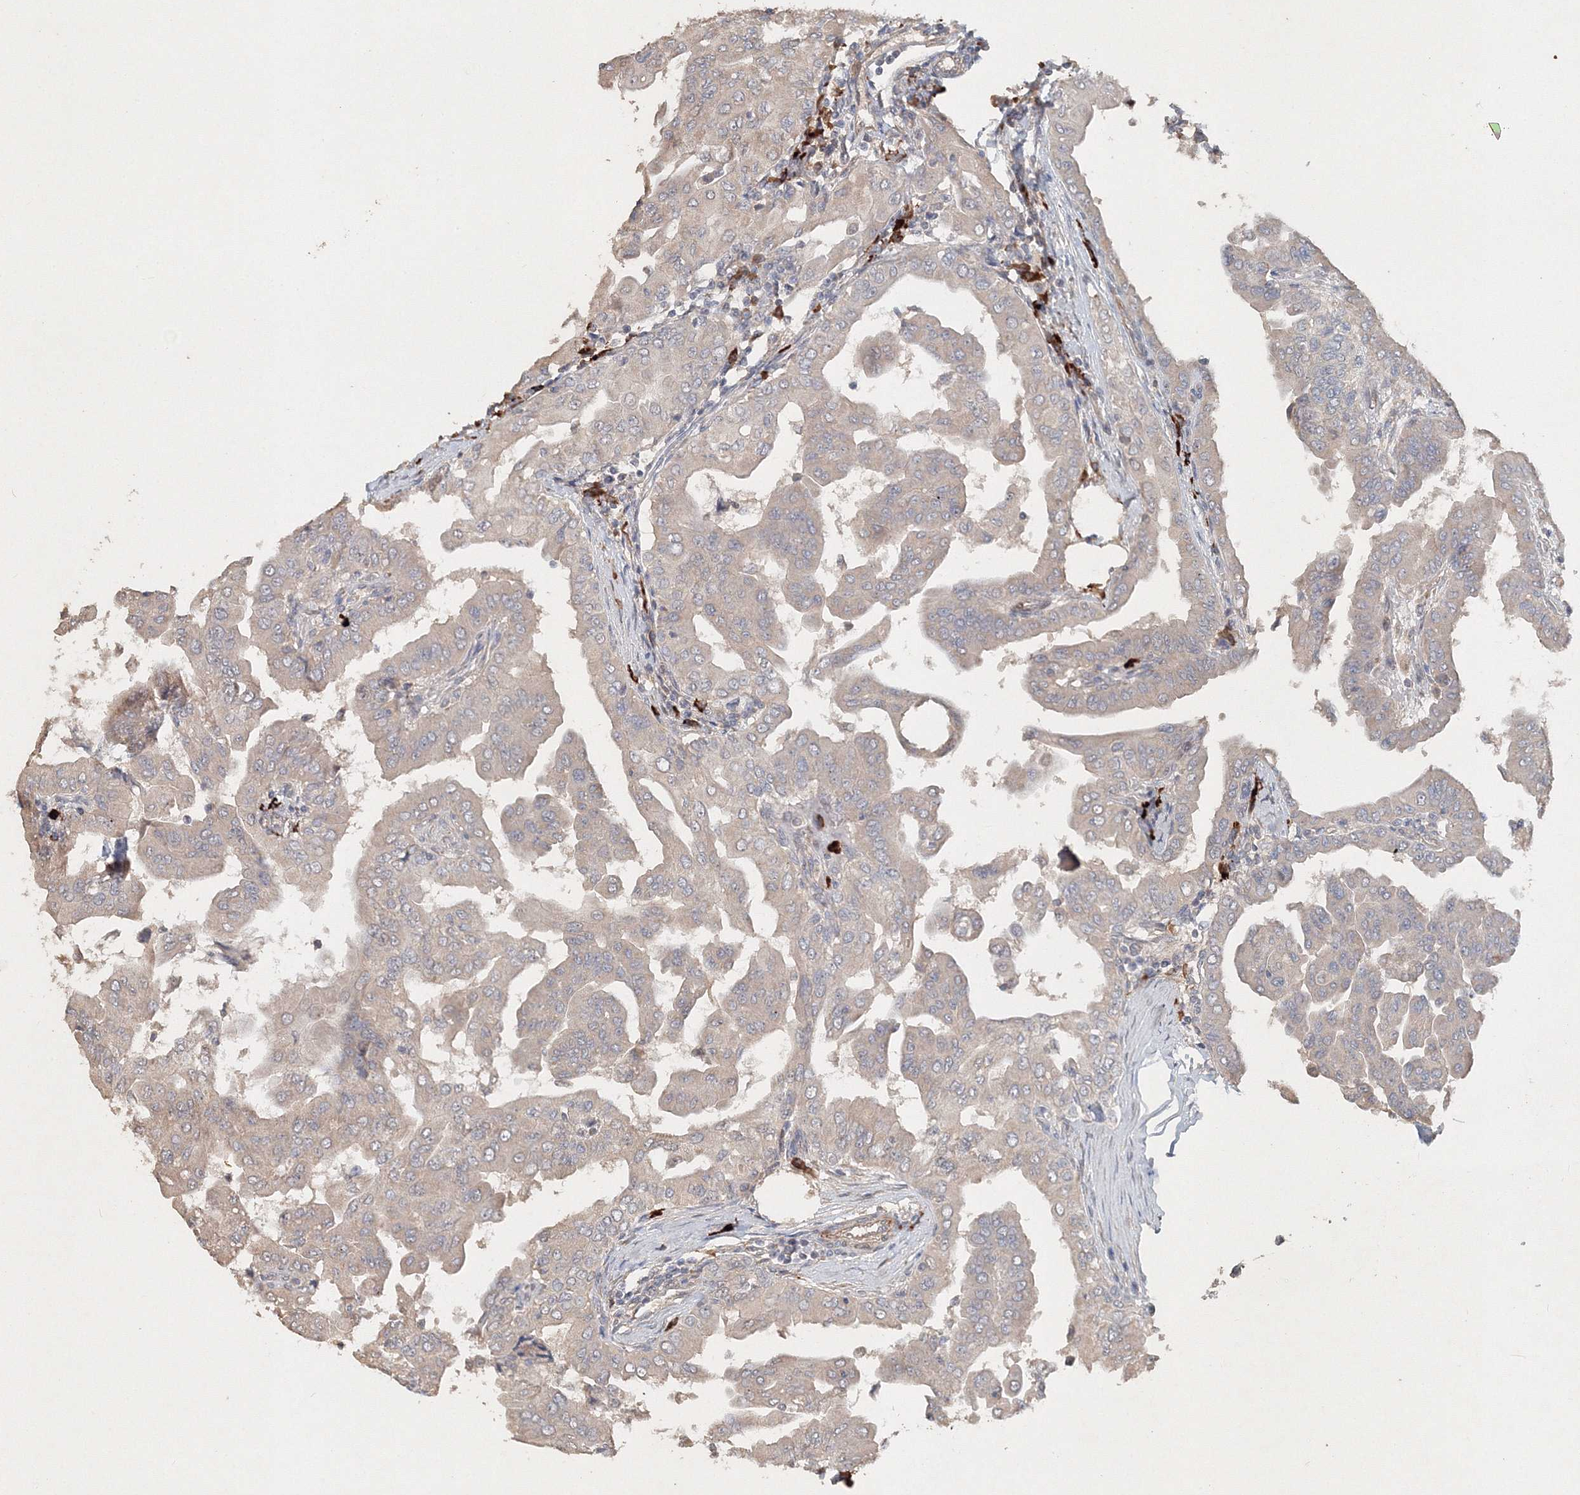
{"staining": {"intensity": "weak", "quantity": "25%-75%", "location": "cytoplasmic/membranous"}, "tissue": "thyroid cancer", "cell_type": "Tumor cells", "image_type": "cancer", "snomed": [{"axis": "morphology", "description": "Papillary adenocarcinoma, NOS"}, {"axis": "topography", "description": "Thyroid gland"}], "caption": "Protein staining by immunohistochemistry (IHC) exhibits weak cytoplasmic/membranous positivity in approximately 25%-75% of tumor cells in thyroid cancer (papillary adenocarcinoma).", "gene": "NALF2", "patient": {"sex": "male", "age": 33}}